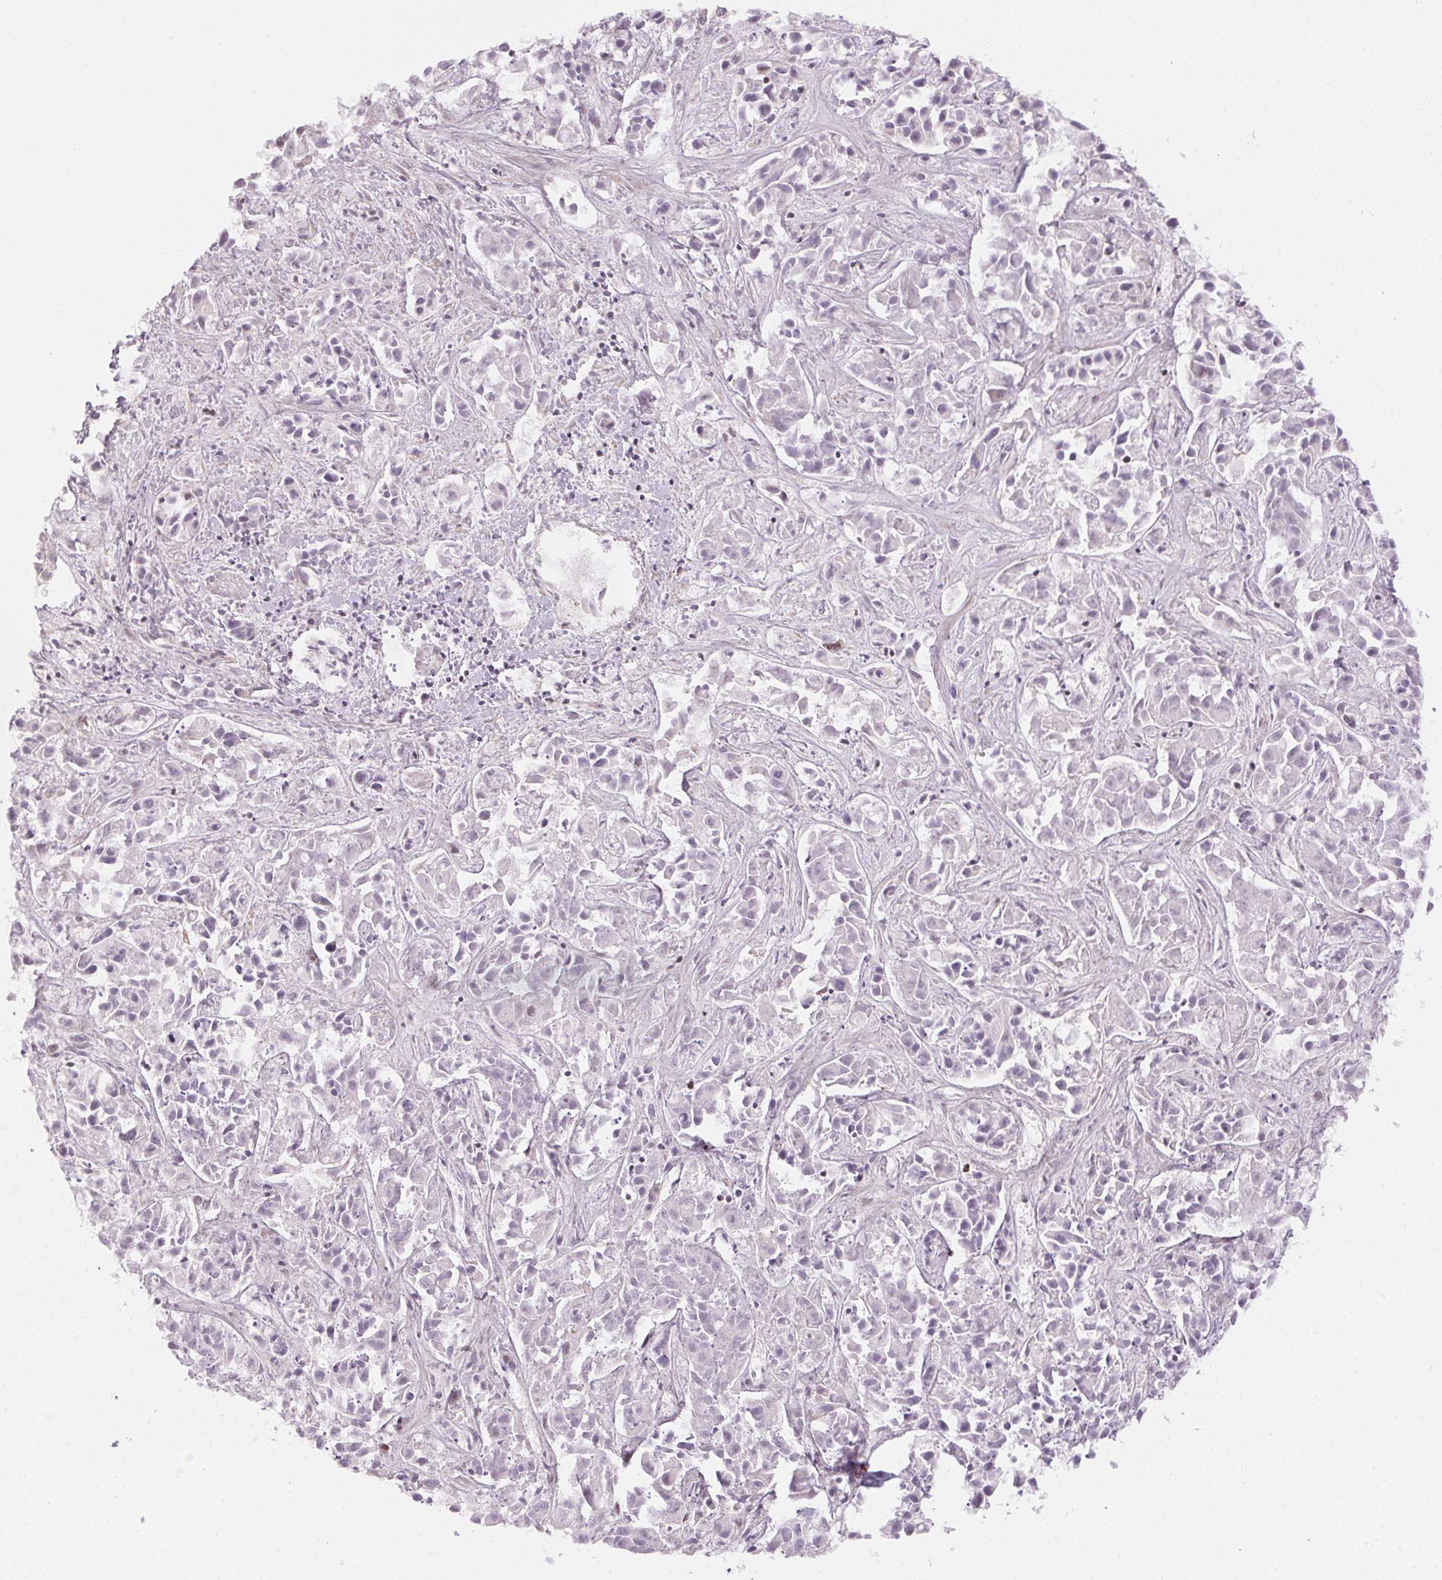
{"staining": {"intensity": "negative", "quantity": "none", "location": "none"}, "tissue": "liver cancer", "cell_type": "Tumor cells", "image_type": "cancer", "snomed": [{"axis": "morphology", "description": "Cholangiocarcinoma"}, {"axis": "topography", "description": "Liver"}], "caption": "This photomicrograph is of liver cancer (cholangiocarcinoma) stained with IHC to label a protein in brown with the nuclei are counter-stained blue. There is no positivity in tumor cells.", "gene": "KAT6A", "patient": {"sex": "female", "age": 81}}